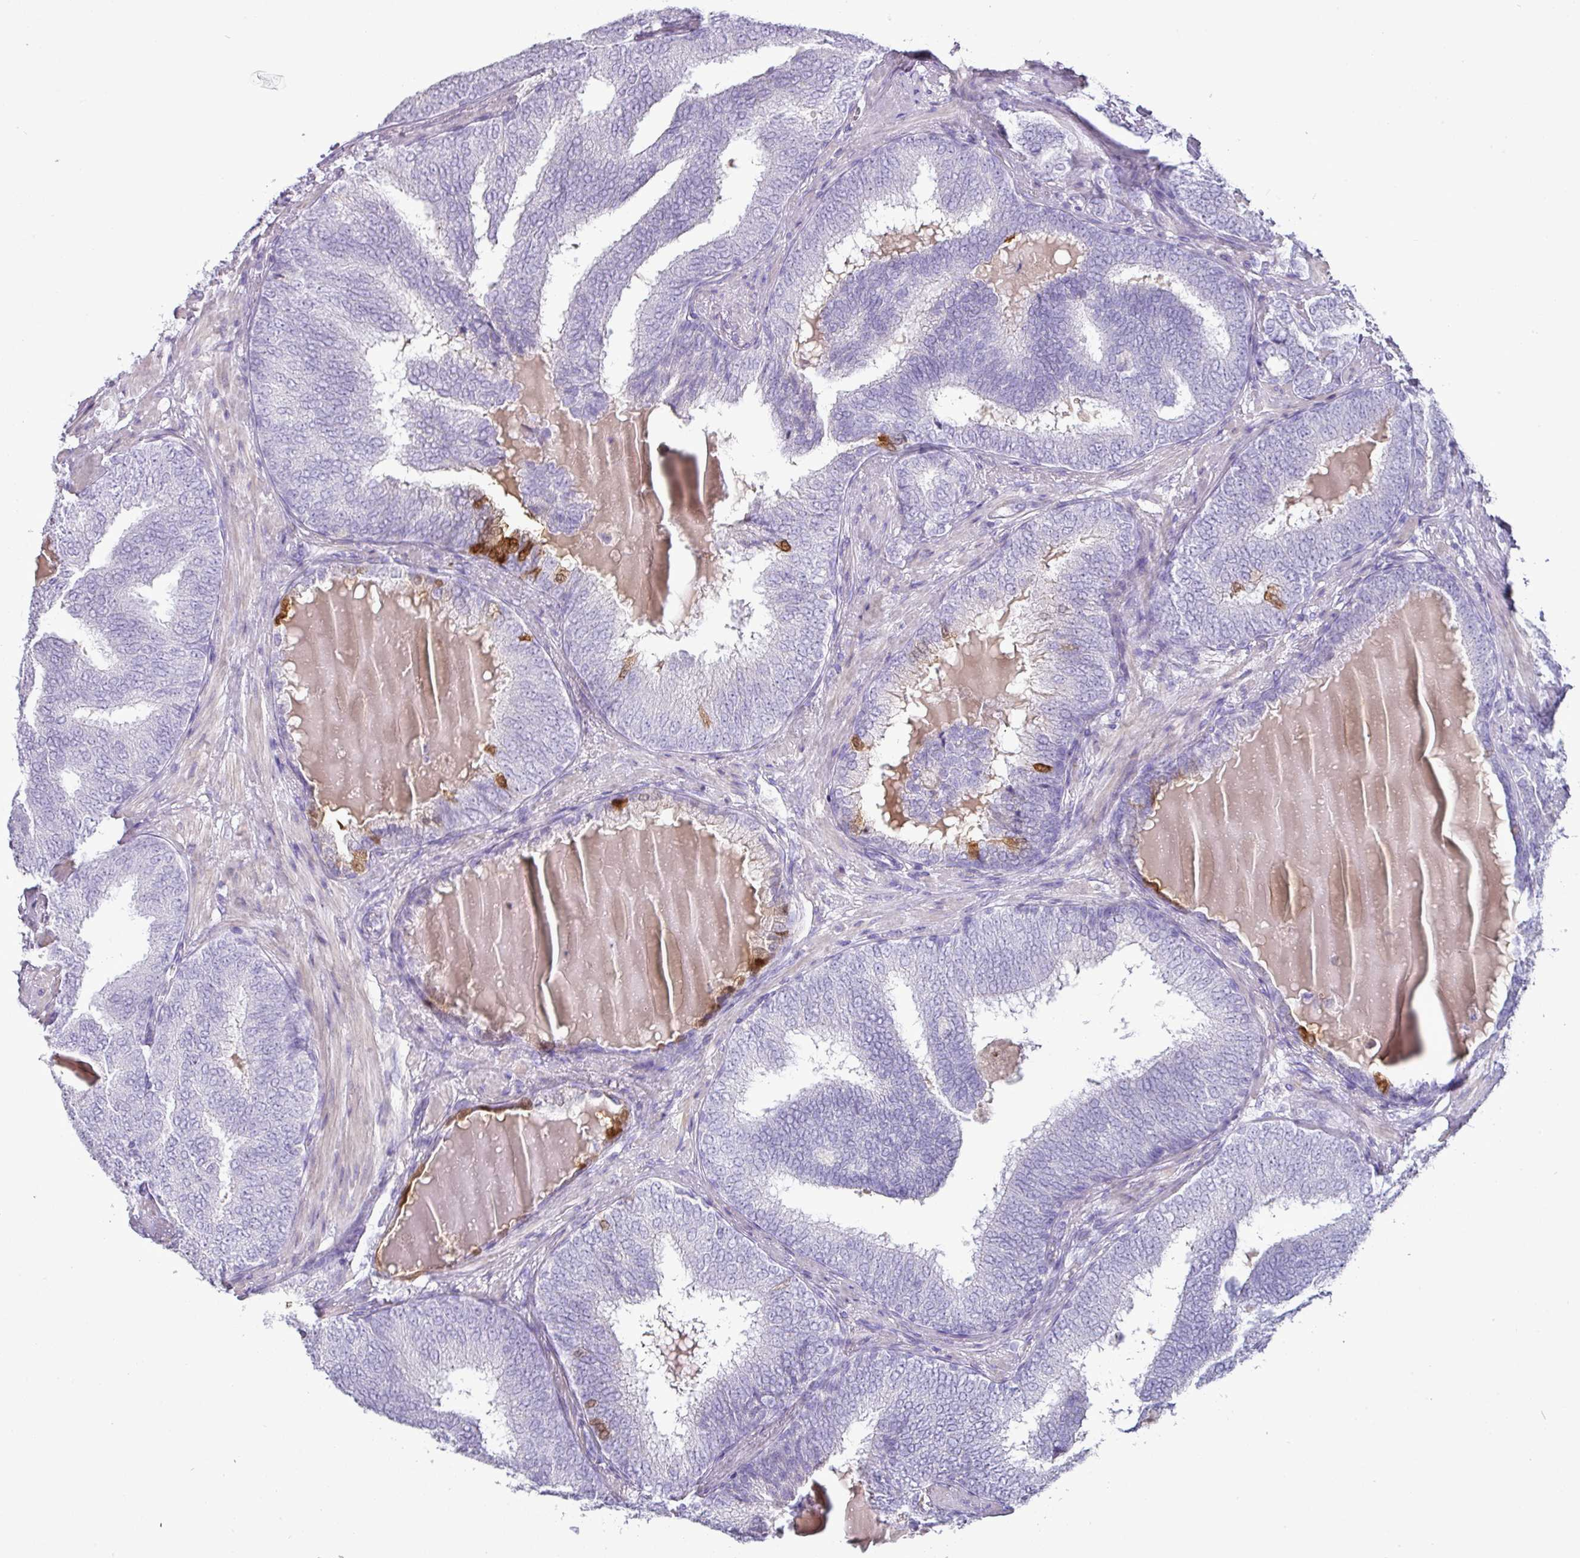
{"staining": {"intensity": "moderate", "quantity": "<25%", "location": "cytoplasmic/membranous"}, "tissue": "prostate cancer", "cell_type": "Tumor cells", "image_type": "cancer", "snomed": [{"axis": "morphology", "description": "Adenocarcinoma, High grade"}, {"axis": "topography", "description": "Prostate"}], "caption": "This is an image of IHC staining of high-grade adenocarcinoma (prostate), which shows moderate positivity in the cytoplasmic/membranous of tumor cells.", "gene": "GSTA3", "patient": {"sex": "male", "age": 72}}